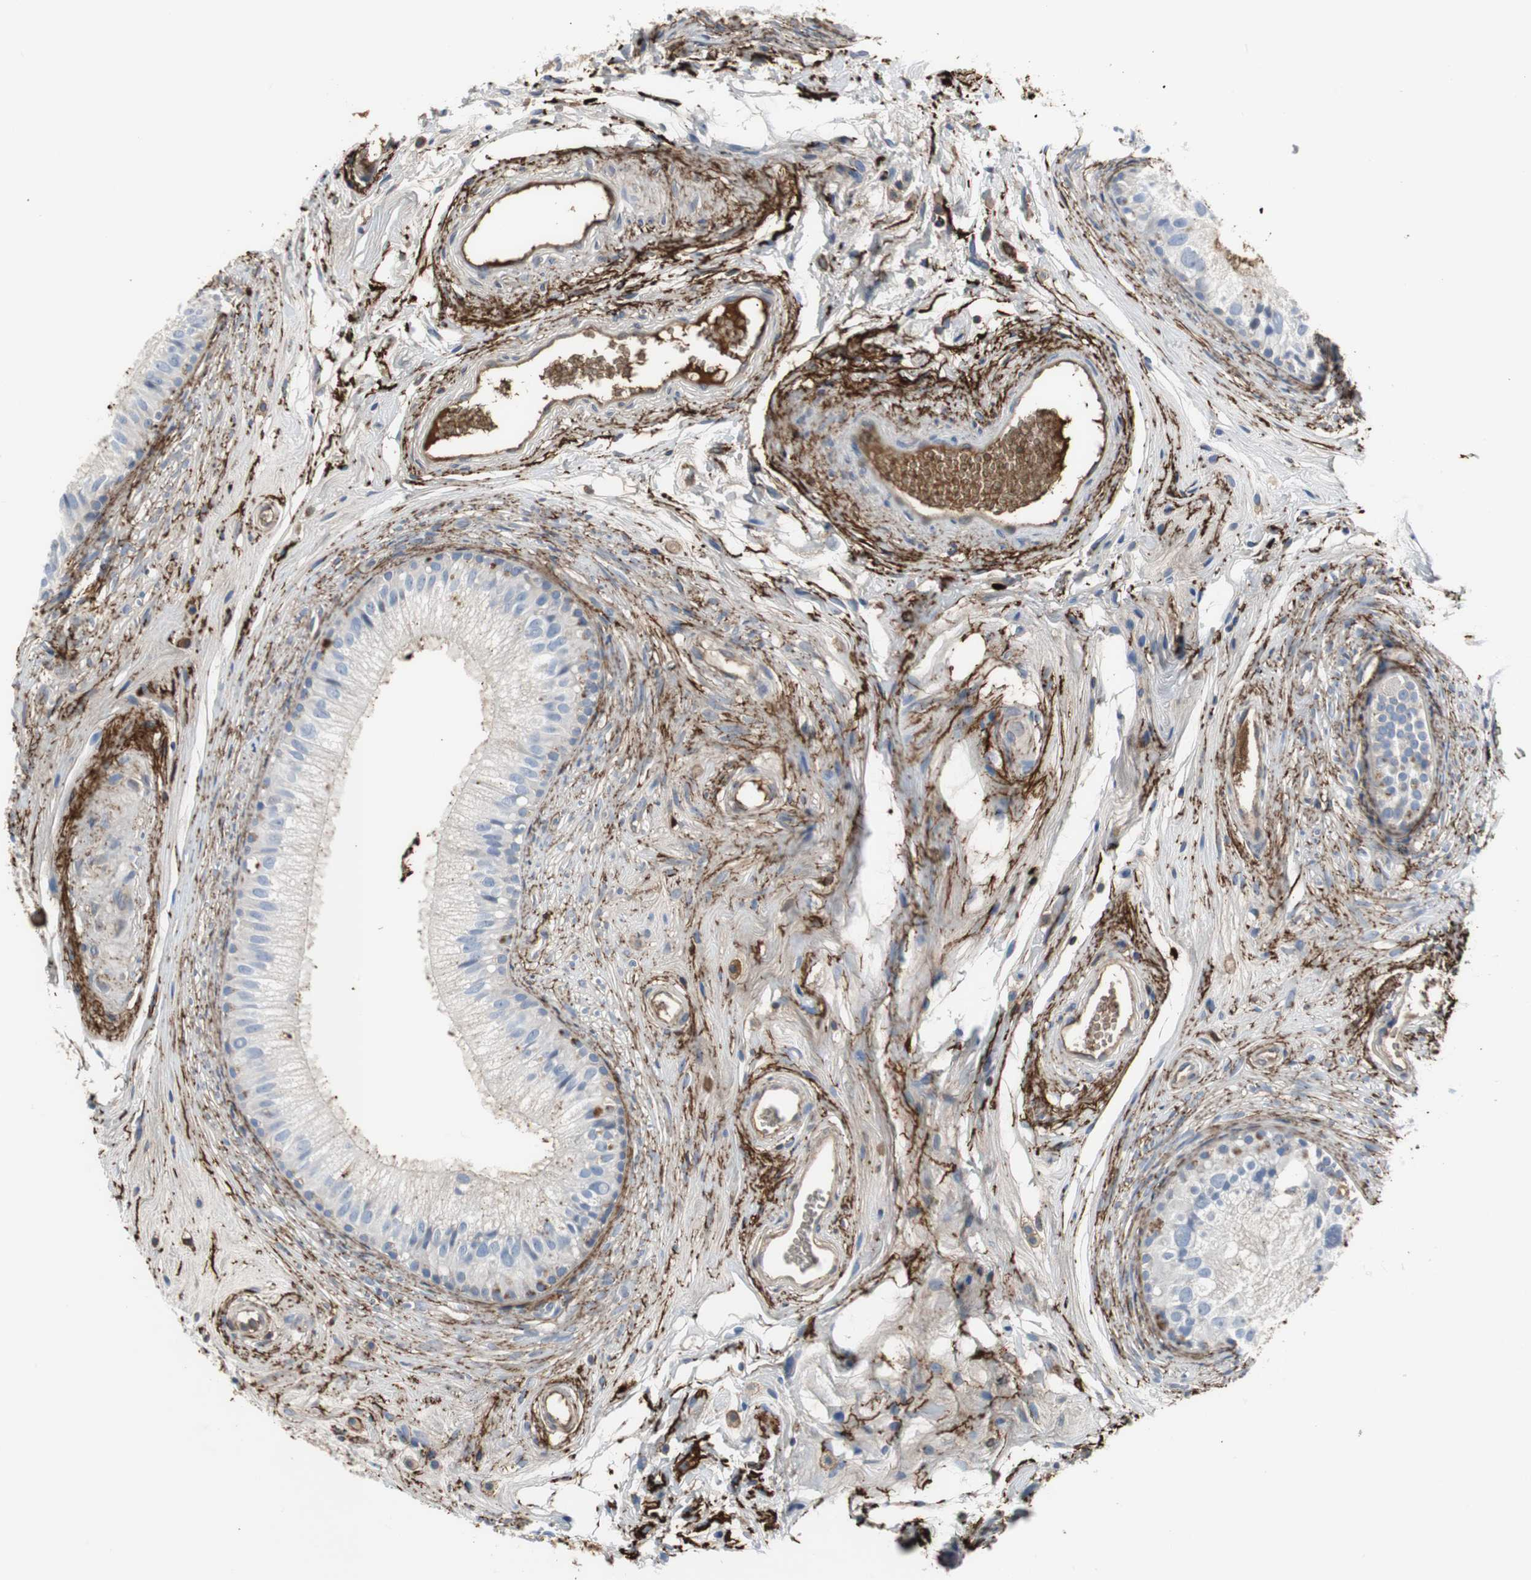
{"staining": {"intensity": "strong", "quantity": "<25%", "location": "cytoplasmic/membranous,nuclear"}, "tissue": "epididymis", "cell_type": "Glandular cells", "image_type": "normal", "snomed": [{"axis": "morphology", "description": "Normal tissue, NOS"}, {"axis": "topography", "description": "Epididymis"}], "caption": "Protein expression analysis of normal human epididymis reveals strong cytoplasmic/membranous,nuclear positivity in approximately <25% of glandular cells. (brown staining indicates protein expression, while blue staining denotes nuclei).", "gene": "APCS", "patient": {"sex": "male", "age": 56}}